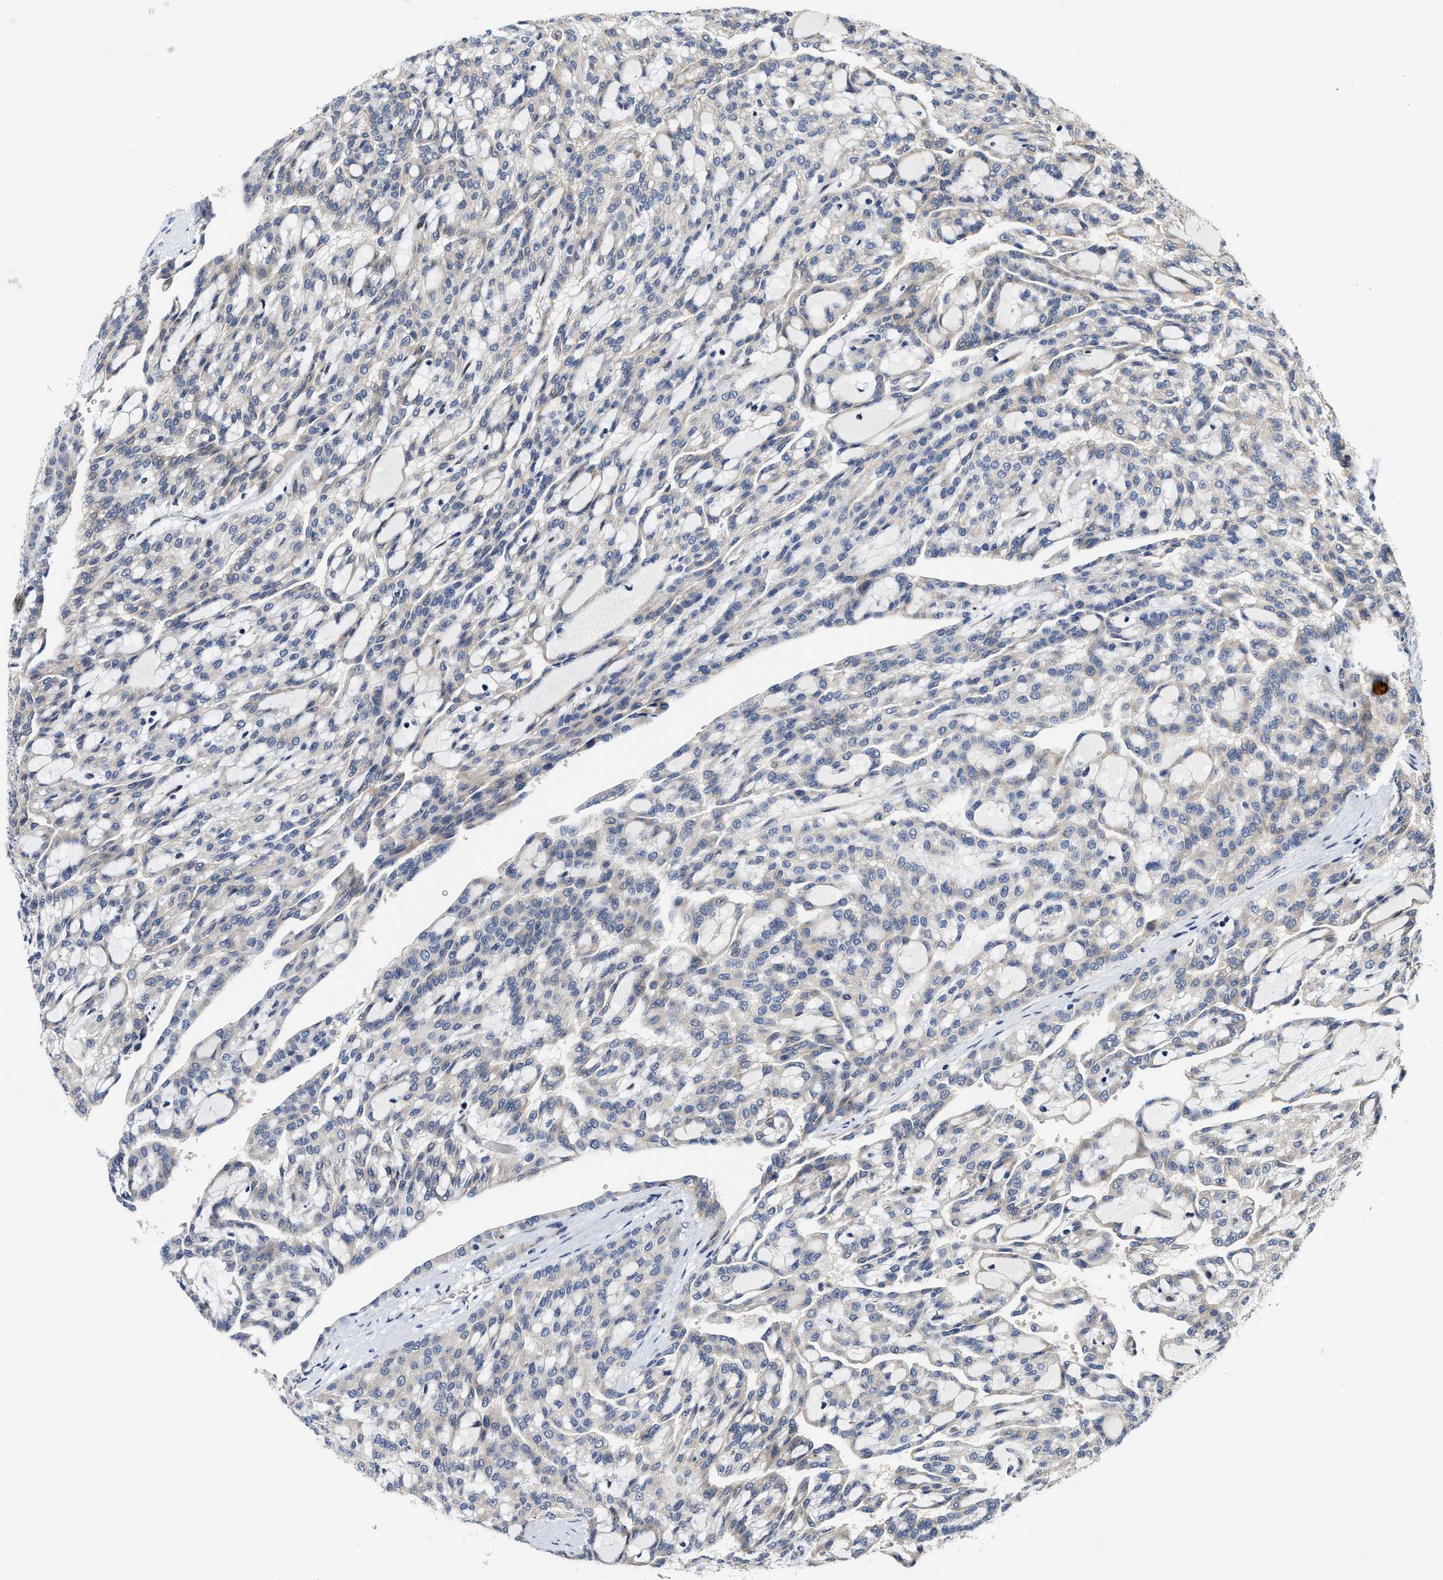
{"staining": {"intensity": "negative", "quantity": "none", "location": "none"}, "tissue": "renal cancer", "cell_type": "Tumor cells", "image_type": "cancer", "snomed": [{"axis": "morphology", "description": "Adenocarcinoma, NOS"}, {"axis": "topography", "description": "Kidney"}], "caption": "This micrograph is of renal cancer (adenocarcinoma) stained with IHC to label a protein in brown with the nuclei are counter-stained blue. There is no expression in tumor cells.", "gene": "TCF4", "patient": {"sex": "male", "age": 63}}